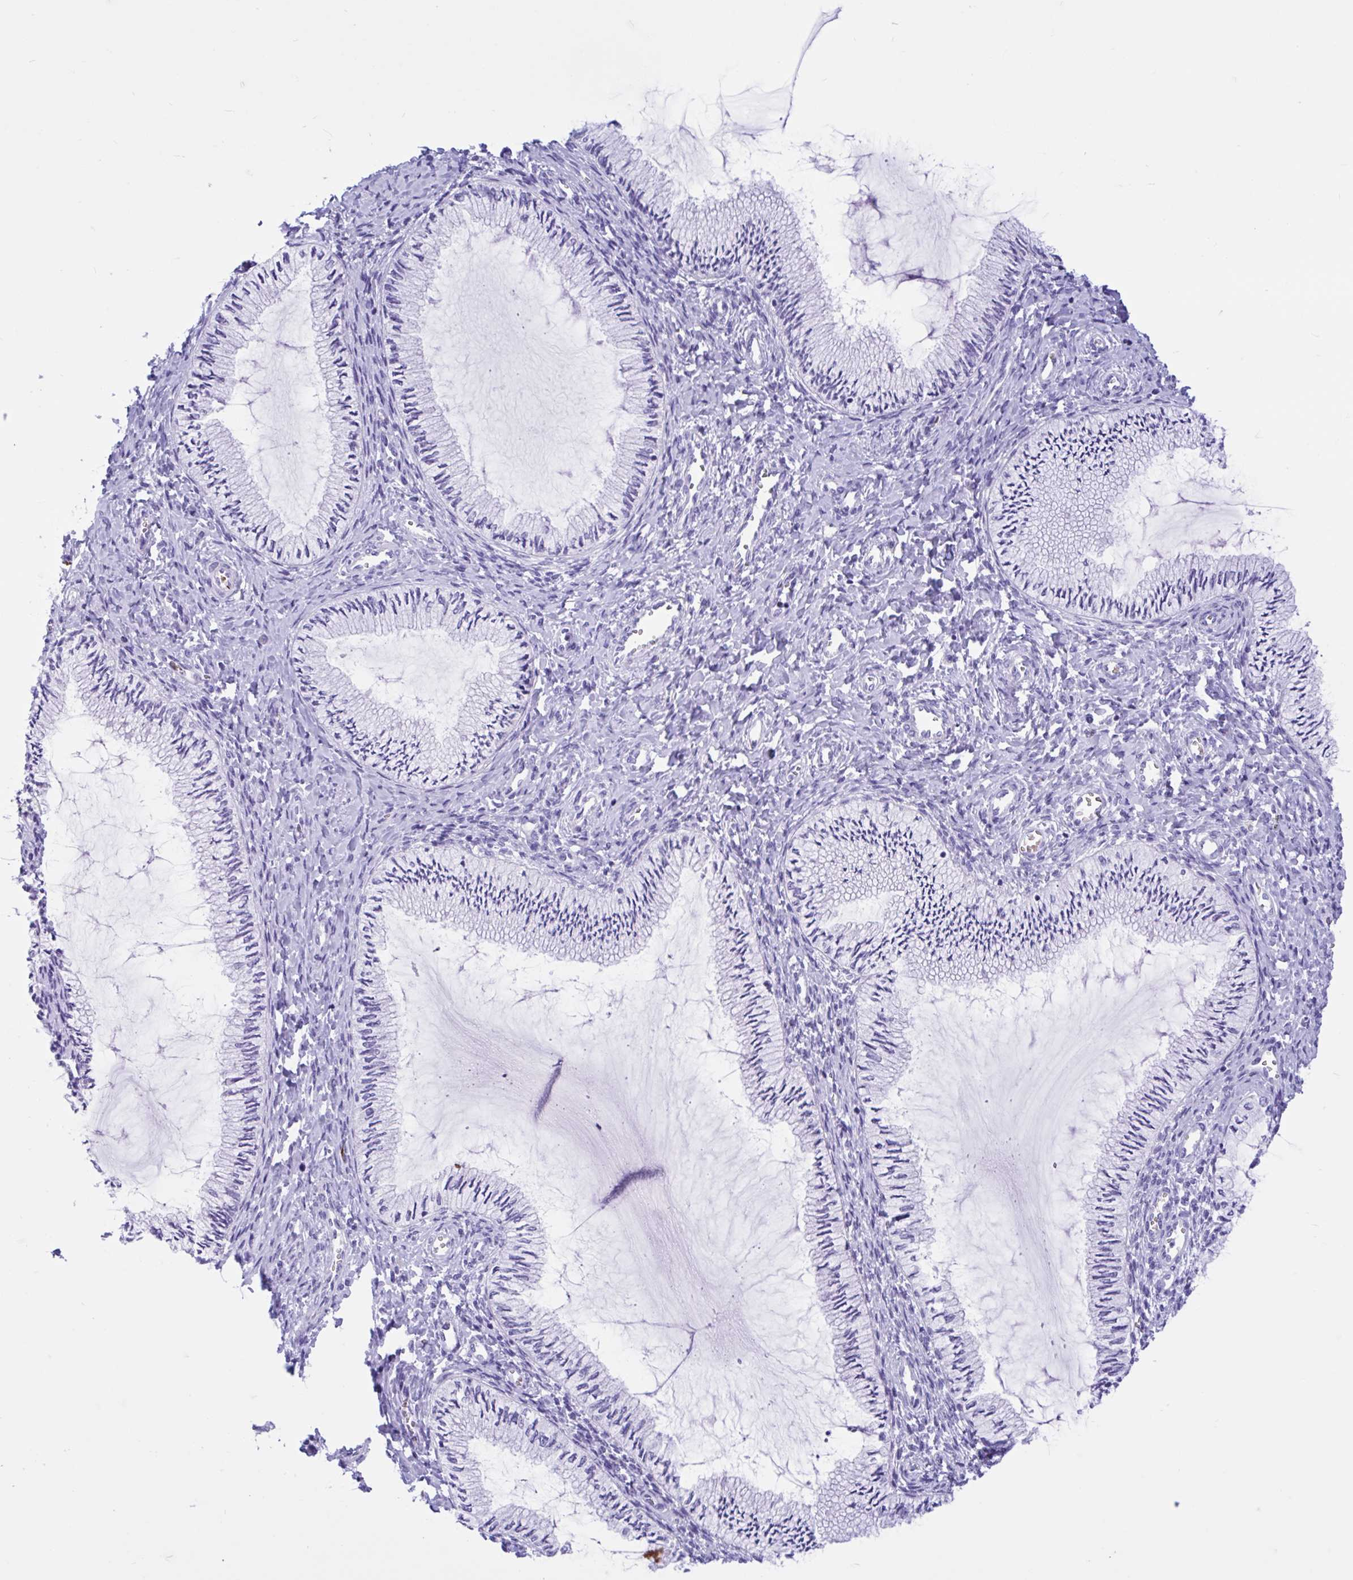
{"staining": {"intensity": "negative", "quantity": "none", "location": "none"}, "tissue": "cervix", "cell_type": "Glandular cells", "image_type": "normal", "snomed": [{"axis": "morphology", "description": "Normal tissue, NOS"}, {"axis": "topography", "description": "Cervix"}], "caption": "The micrograph displays no significant staining in glandular cells of cervix. (Immunohistochemistry, brightfield microscopy, high magnification).", "gene": "TMEM79", "patient": {"sex": "female", "age": 24}}